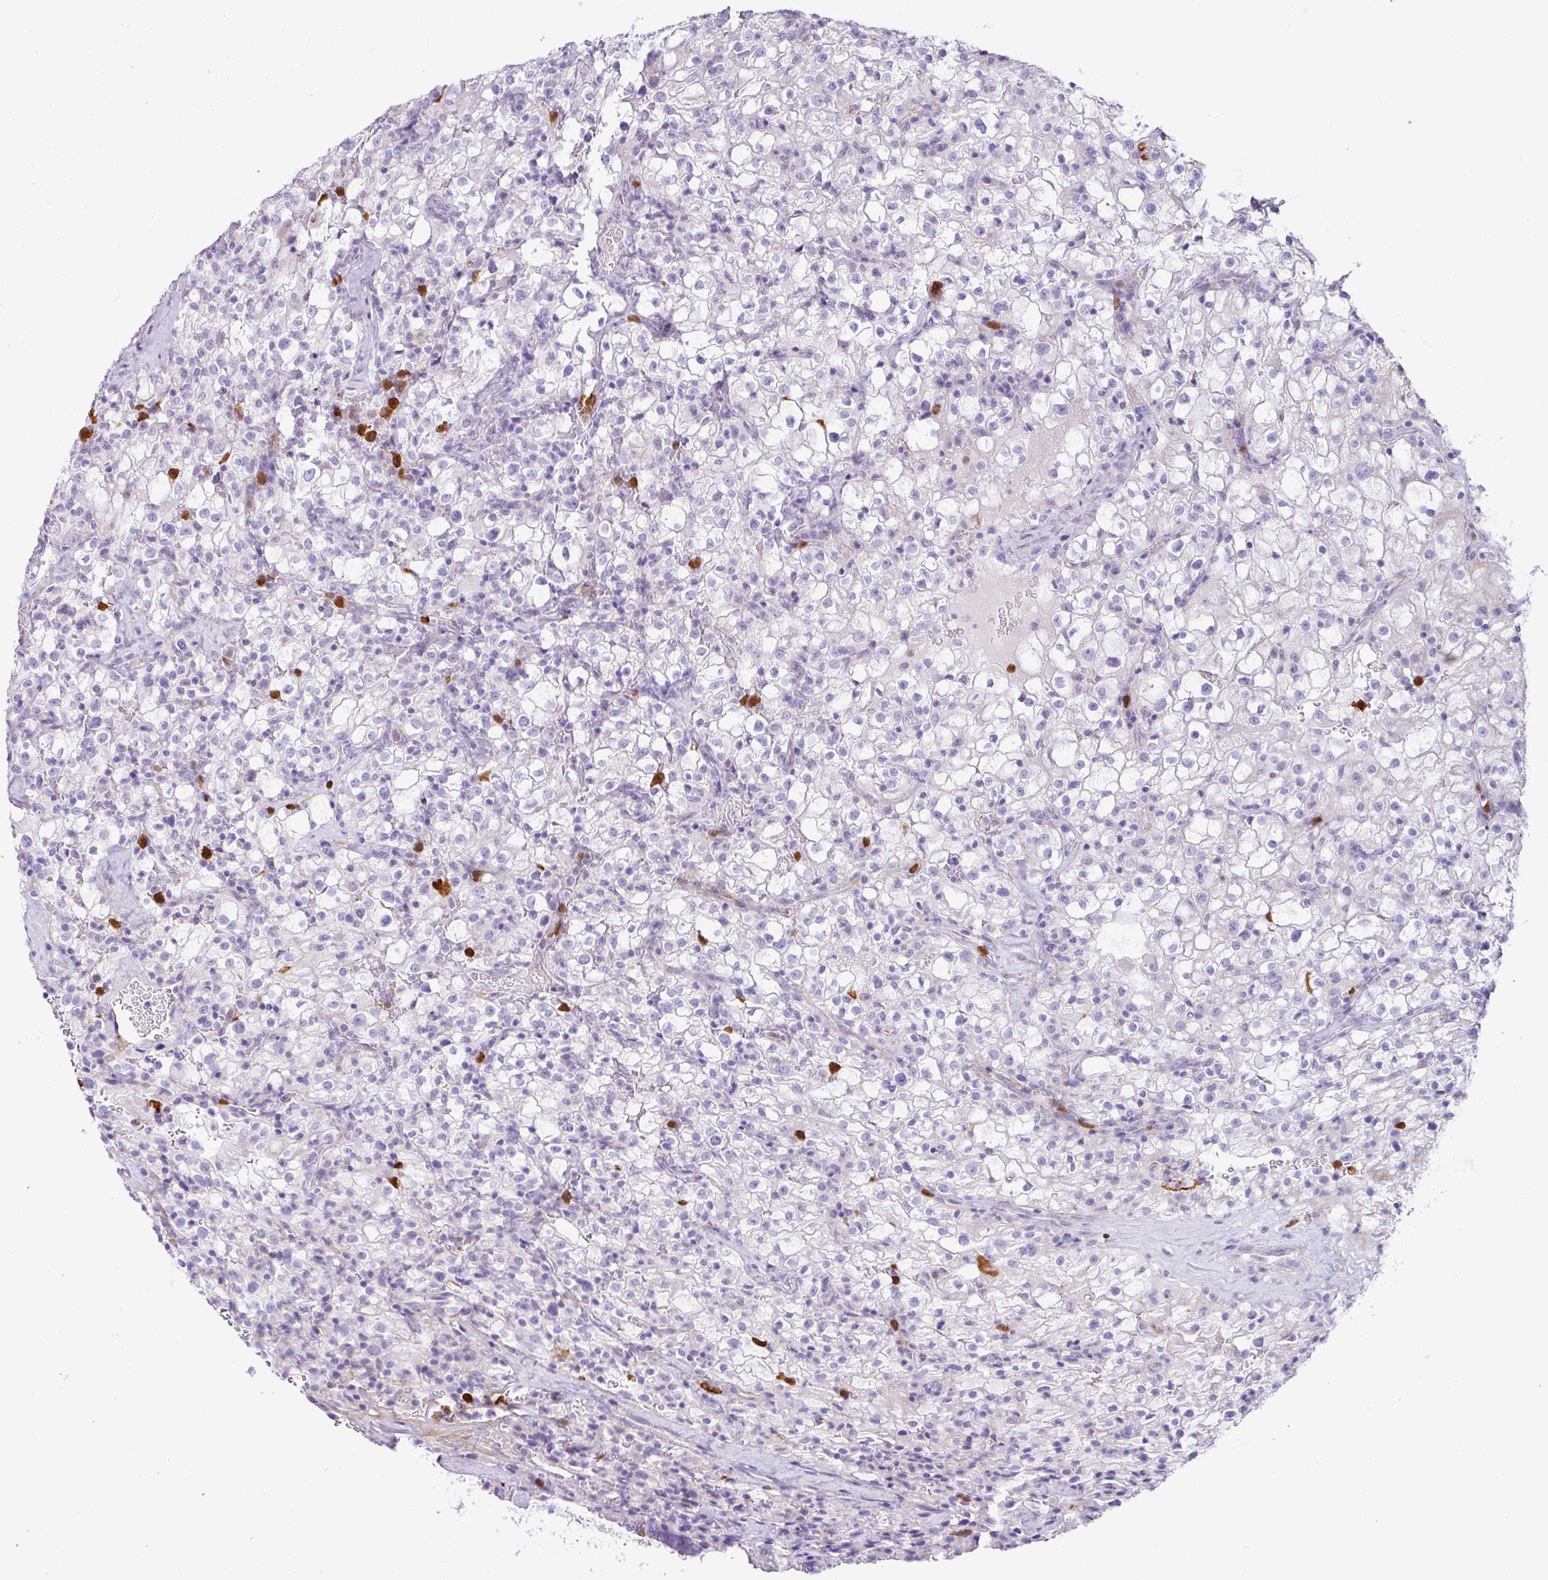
{"staining": {"intensity": "negative", "quantity": "none", "location": "none"}, "tissue": "renal cancer", "cell_type": "Tumor cells", "image_type": "cancer", "snomed": [{"axis": "morphology", "description": "Adenocarcinoma, NOS"}, {"axis": "topography", "description": "Kidney"}], "caption": "Tumor cells are negative for protein expression in human renal cancer.", "gene": "SH2D3C", "patient": {"sex": "female", "age": 74}}